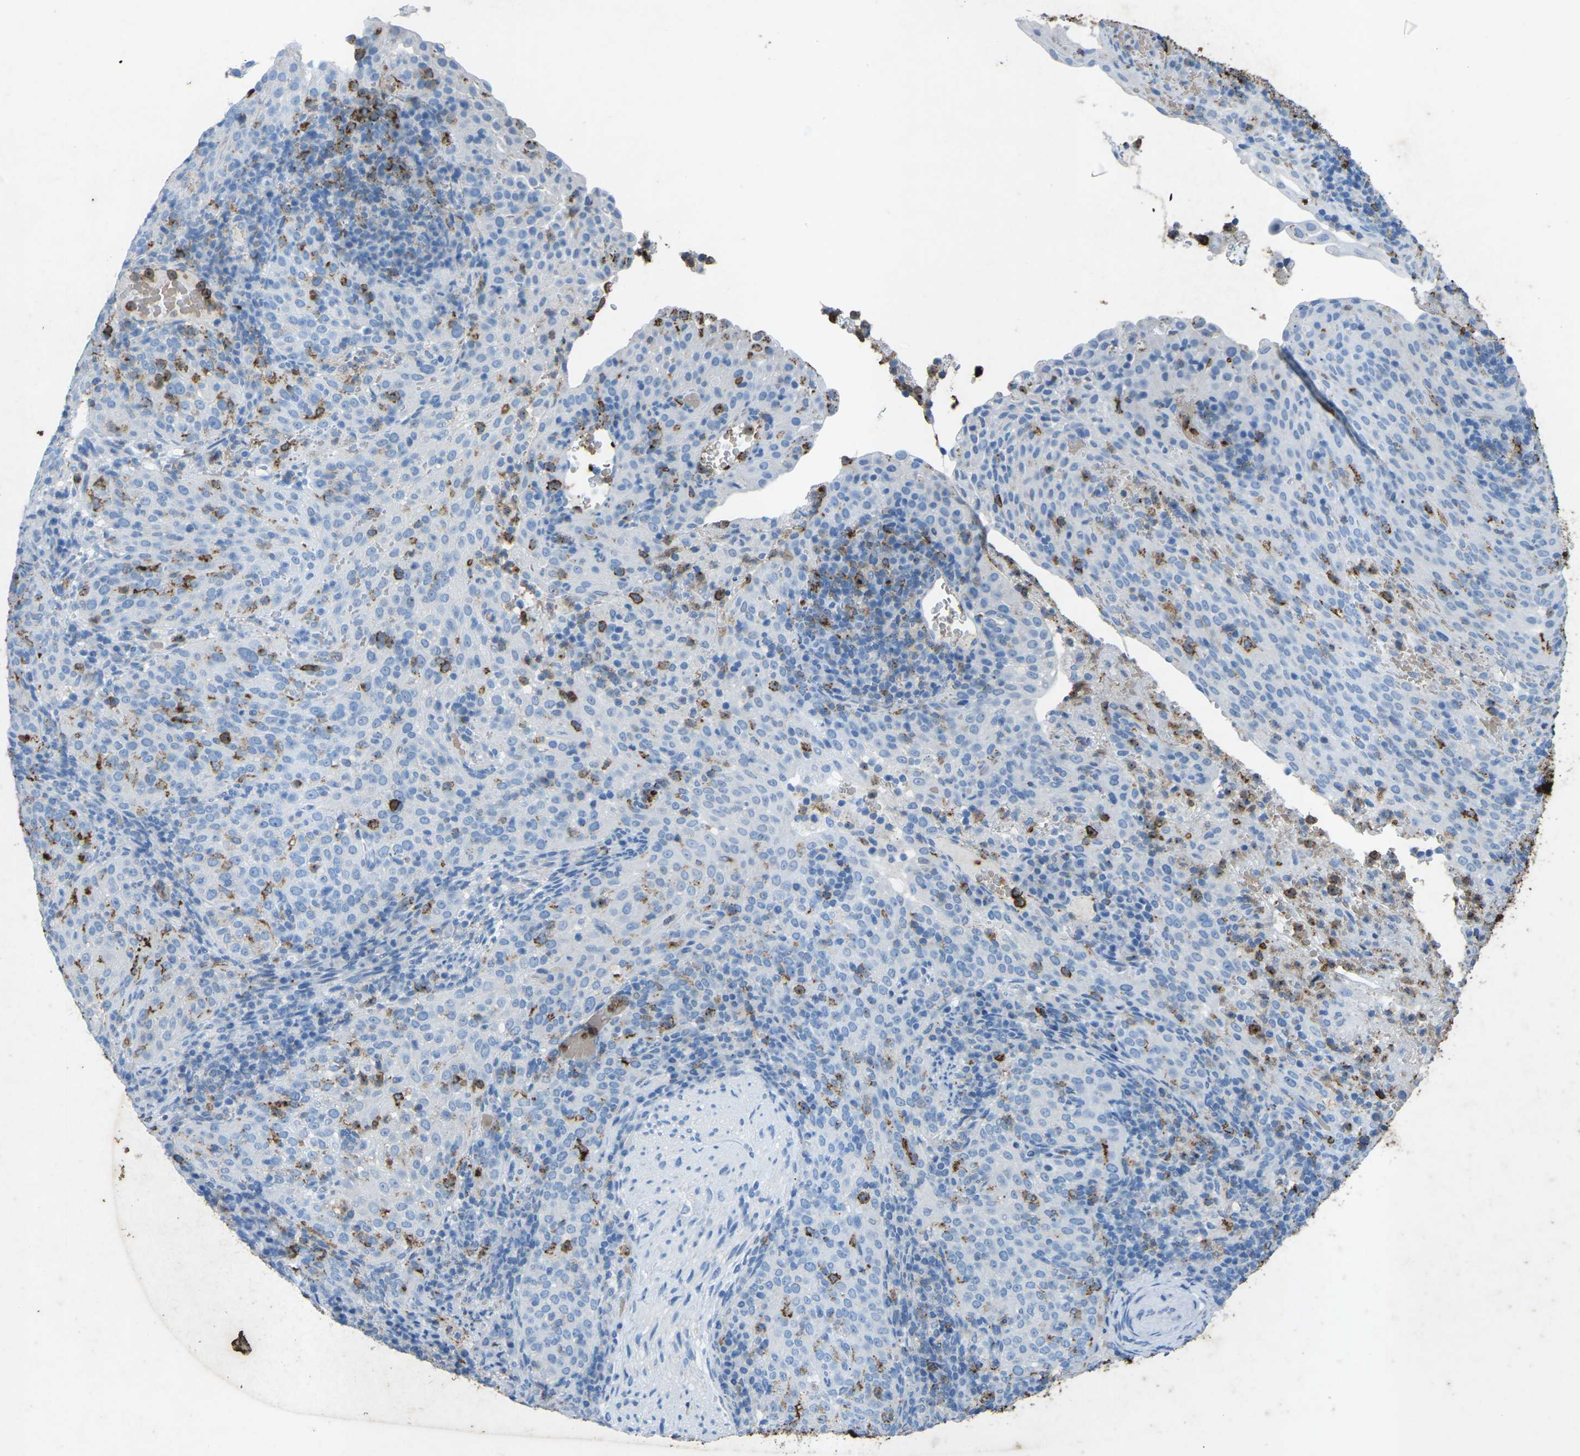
{"staining": {"intensity": "negative", "quantity": "none", "location": "none"}, "tissue": "cervical cancer", "cell_type": "Tumor cells", "image_type": "cancer", "snomed": [{"axis": "morphology", "description": "Squamous cell carcinoma, NOS"}, {"axis": "topography", "description": "Cervix"}], "caption": "Tumor cells are negative for protein expression in human cervical cancer.", "gene": "CTAGE1", "patient": {"sex": "female", "age": 51}}